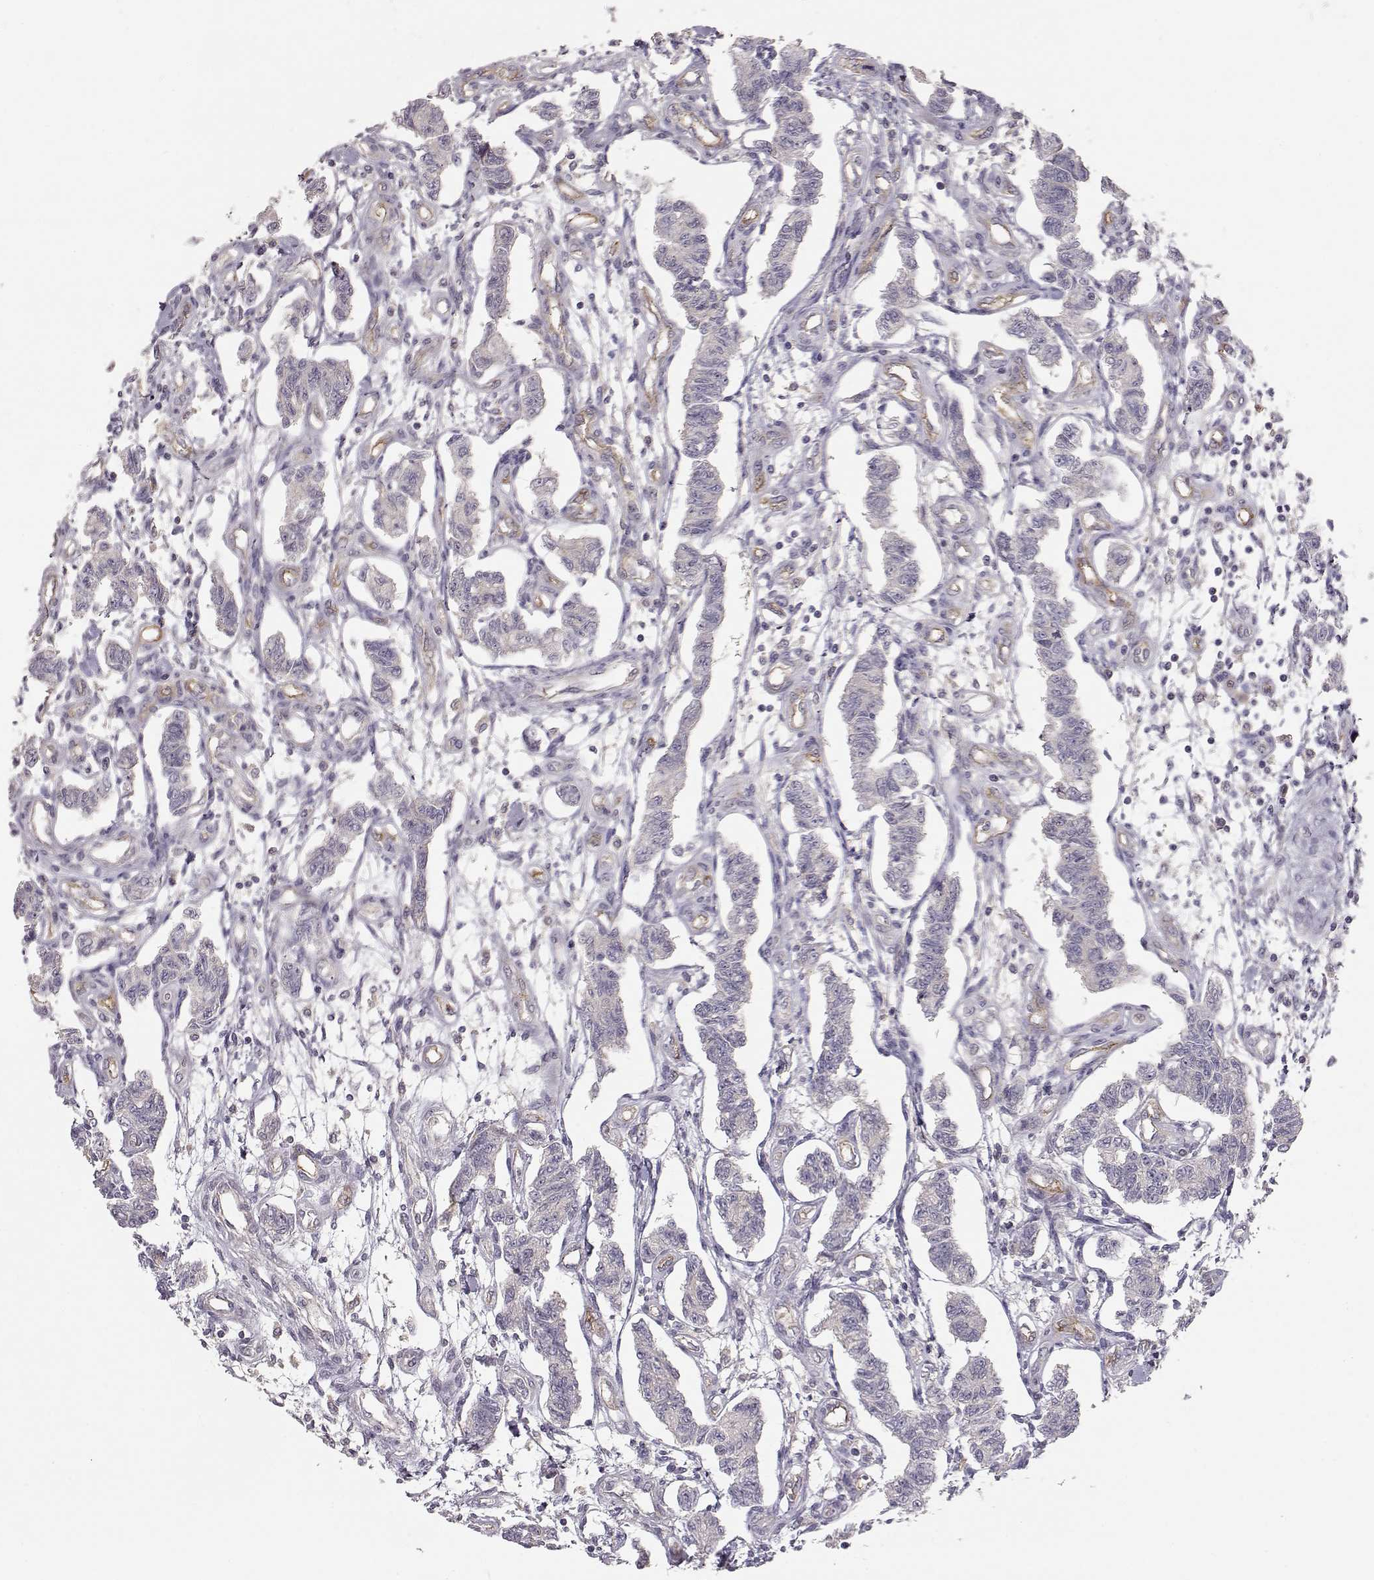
{"staining": {"intensity": "negative", "quantity": "none", "location": "none"}, "tissue": "carcinoid", "cell_type": "Tumor cells", "image_type": "cancer", "snomed": [{"axis": "morphology", "description": "Carcinoid, malignant, NOS"}, {"axis": "topography", "description": "Kidney"}], "caption": "Protein analysis of carcinoid displays no significant positivity in tumor cells.", "gene": "ARHGAP8", "patient": {"sex": "female", "age": 41}}